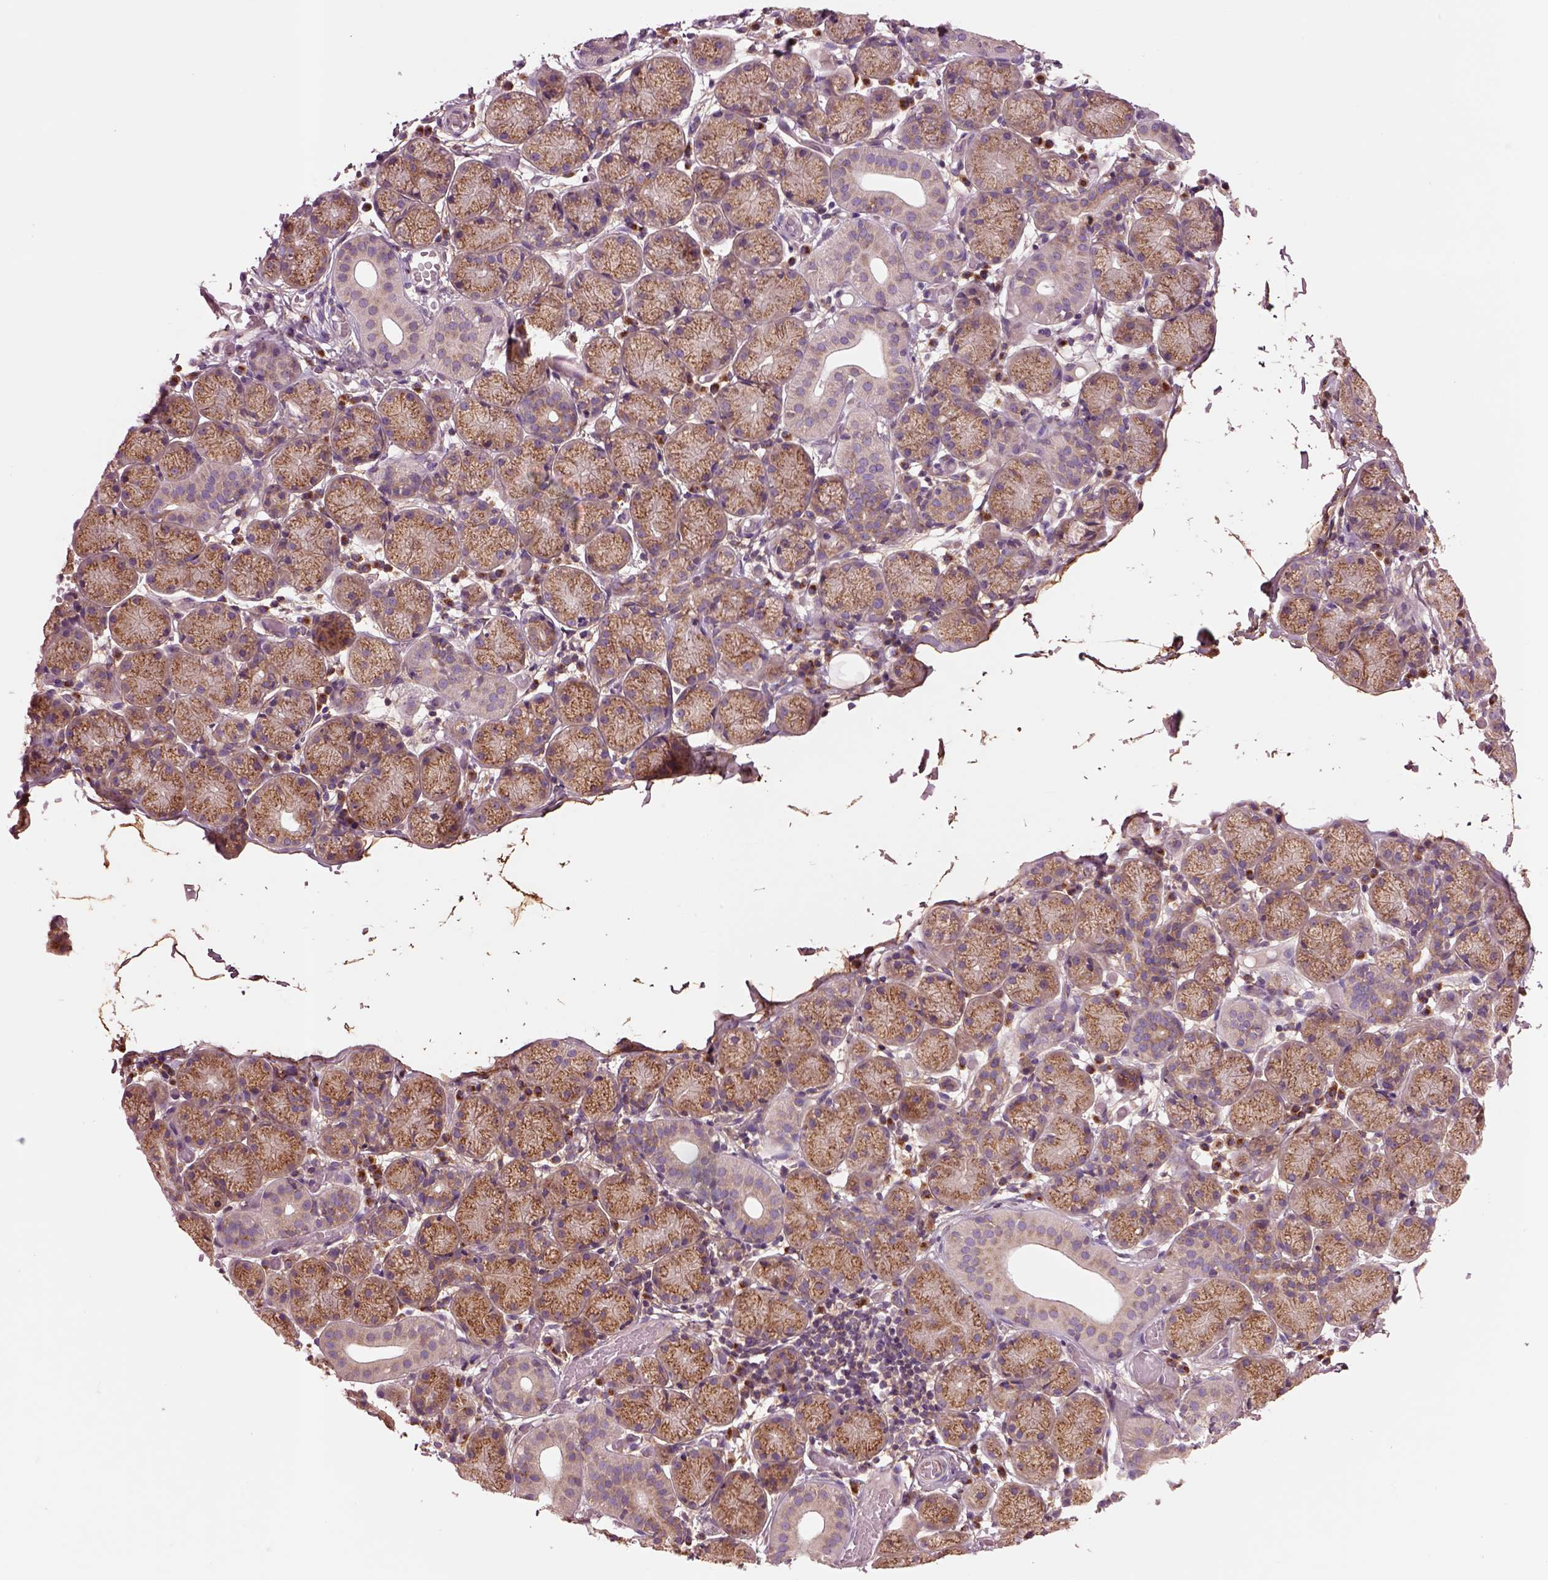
{"staining": {"intensity": "moderate", "quantity": "25%-75%", "location": "cytoplasmic/membranous"}, "tissue": "salivary gland", "cell_type": "Glandular cells", "image_type": "normal", "snomed": [{"axis": "morphology", "description": "Normal tissue, NOS"}, {"axis": "topography", "description": "Salivary gland"}], "caption": "This histopathology image exhibits immunohistochemistry staining of unremarkable salivary gland, with medium moderate cytoplasmic/membranous expression in approximately 25%-75% of glandular cells.", "gene": "SEC23A", "patient": {"sex": "female", "age": 24}}